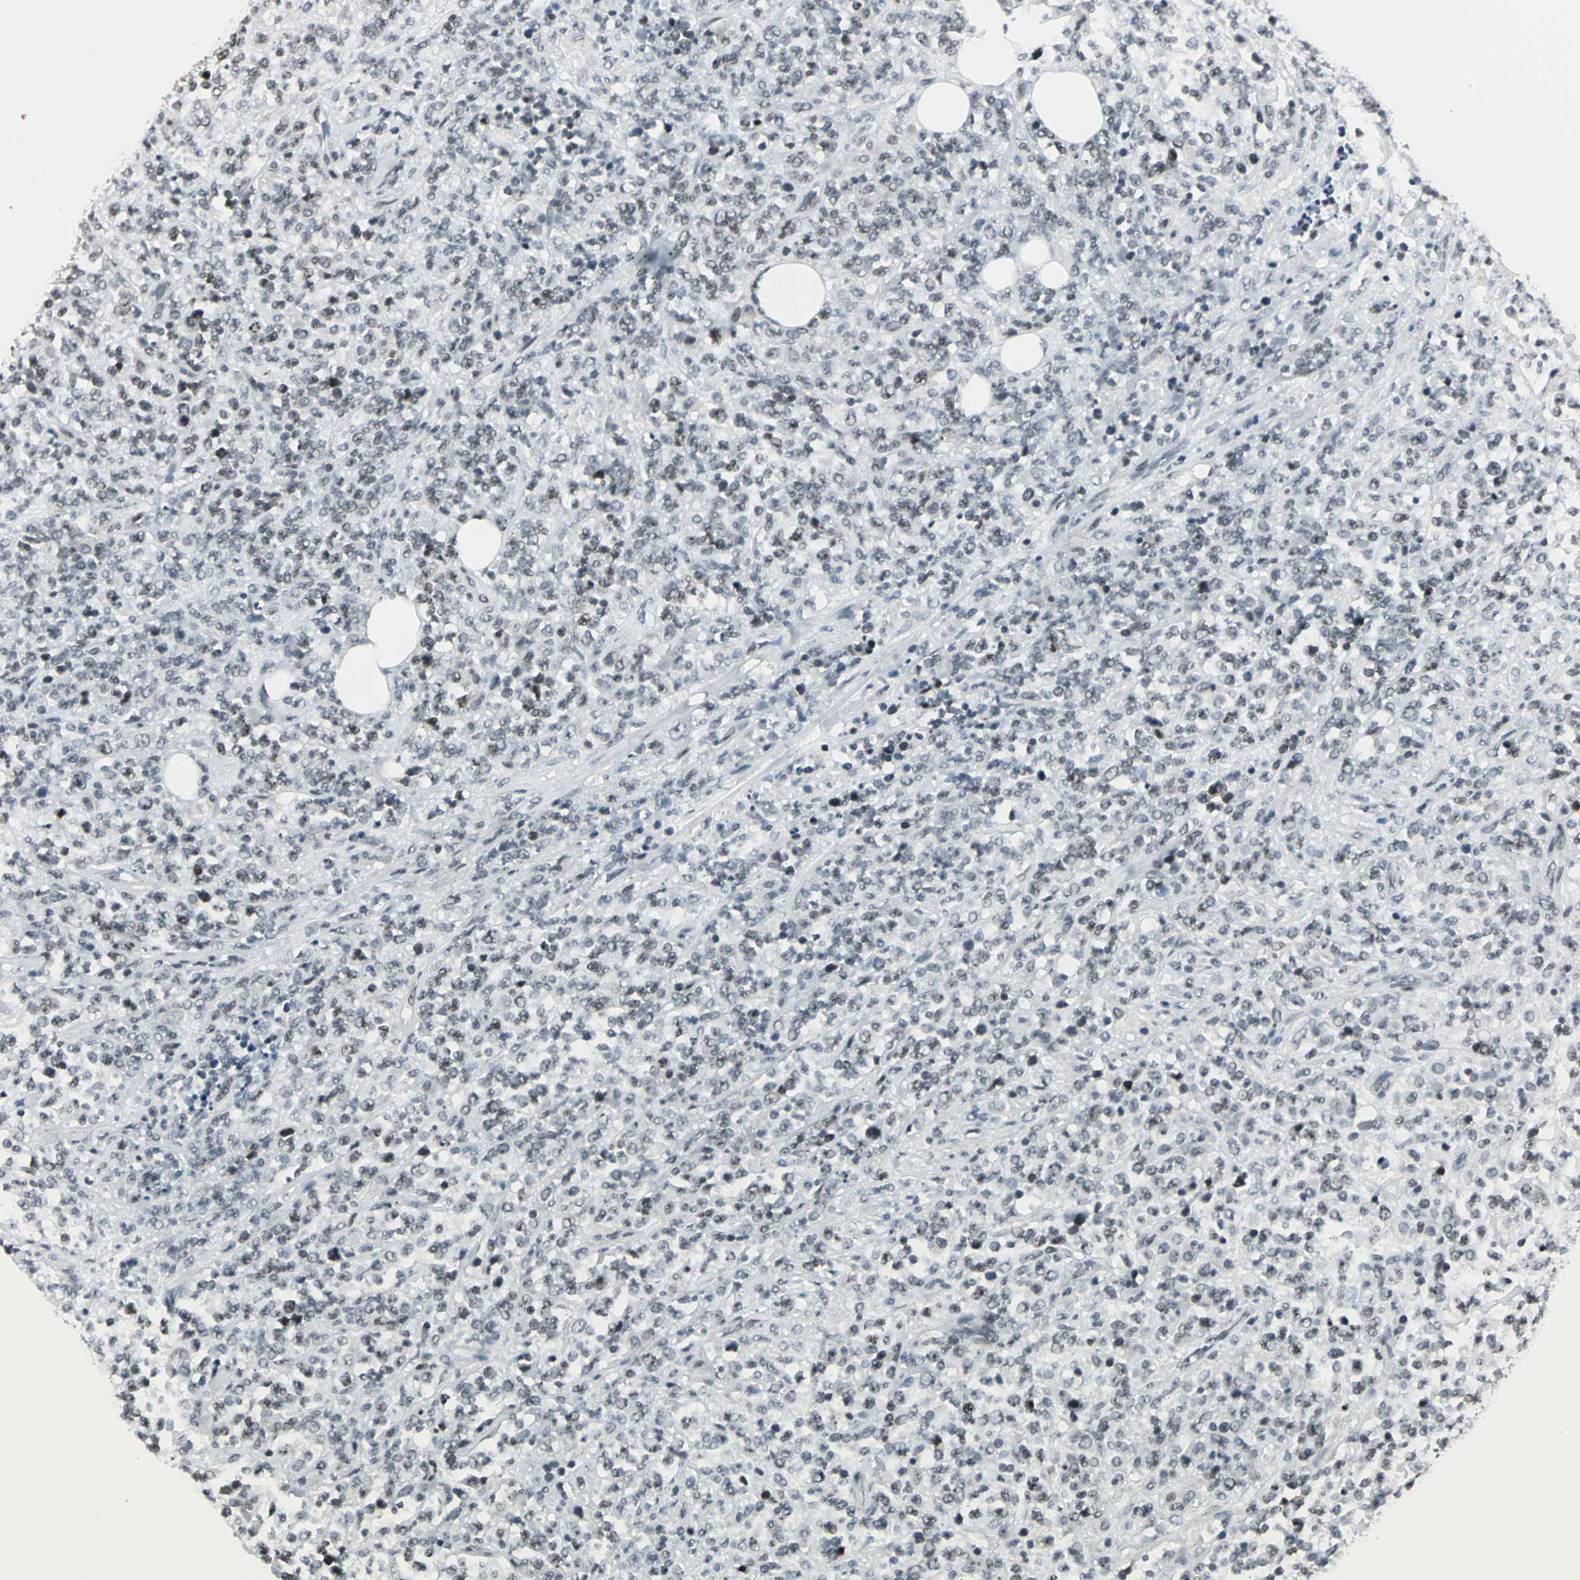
{"staining": {"intensity": "moderate", "quantity": "25%-75%", "location": "nuclear"}, "tissue": "lymphoma", "cell_type": "Tumor cells", "image_type": "cancer", "snomed": [{"axis": "morphology", "description": "Malignant lymphoma, non-Hodgkin's type, High grade"}, {"axis": "topography", "description": "Soft tissue"}], "caption": "About 25%-75% of tumor cells in human high-grade malignant lymphoma, non-Hodgkin's type demonstrate moderate nuclear protein positivity as visualized by brown immunohistochemical staining.", "gene": "CBX3", "patient": {"sex": "male", "age": 18}}